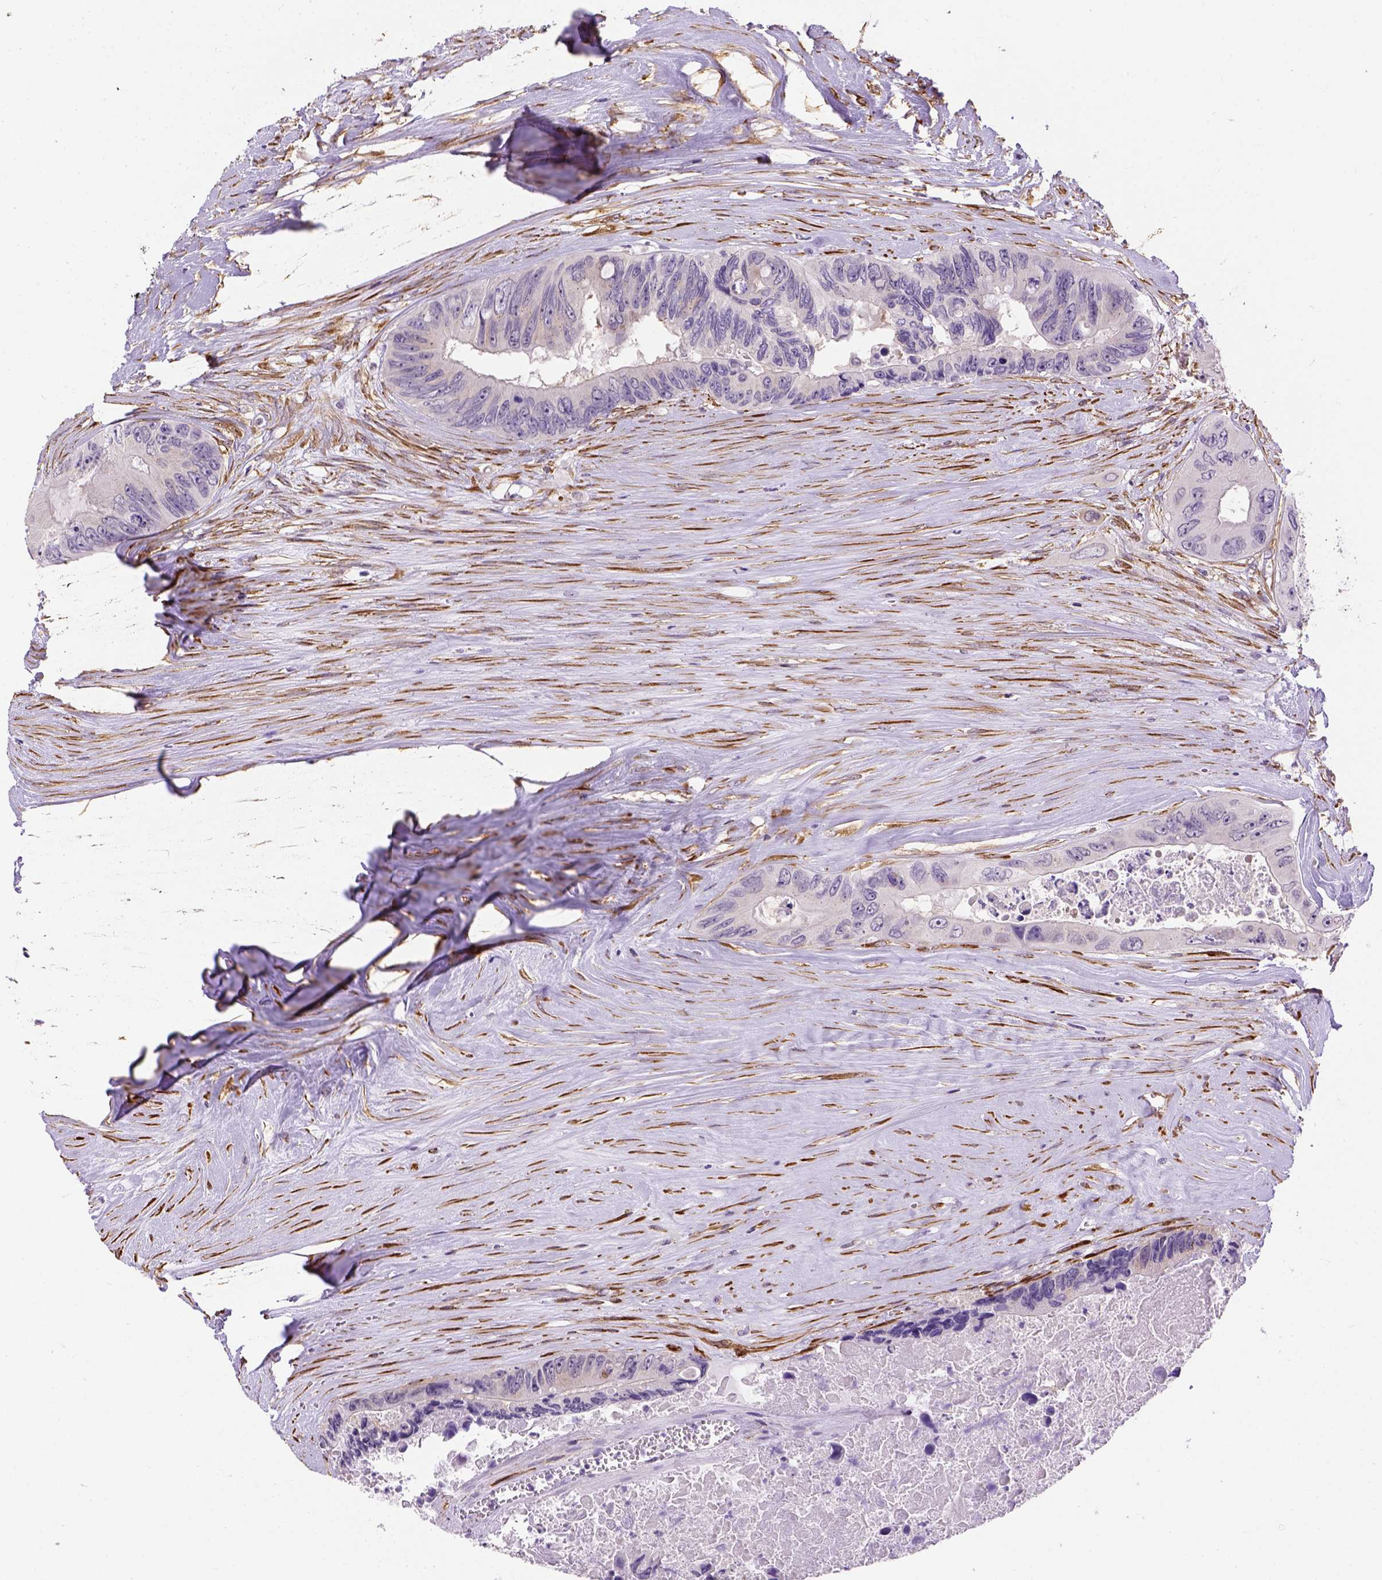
{"staining": {"intensity": "negative", "quantity": "none", "location": "none"}, "tissue": "colorectal cancer", "cell_type": "Tumor cells", "image_type": "cancer", "snomed": [{"axis": "morphology", "description": "Adenocarcinoma, NOS"}, {"axis": "topography", "description": "Colon"}], "caption": "High power microscopy micrograph of an immunohistochemistry micrograph of colorectal cancer (adenocarcinoma), revealing no significant positivity in tumor cells.", "gene": "KAZN", "patient": {"sex": "female", "age": 48}}